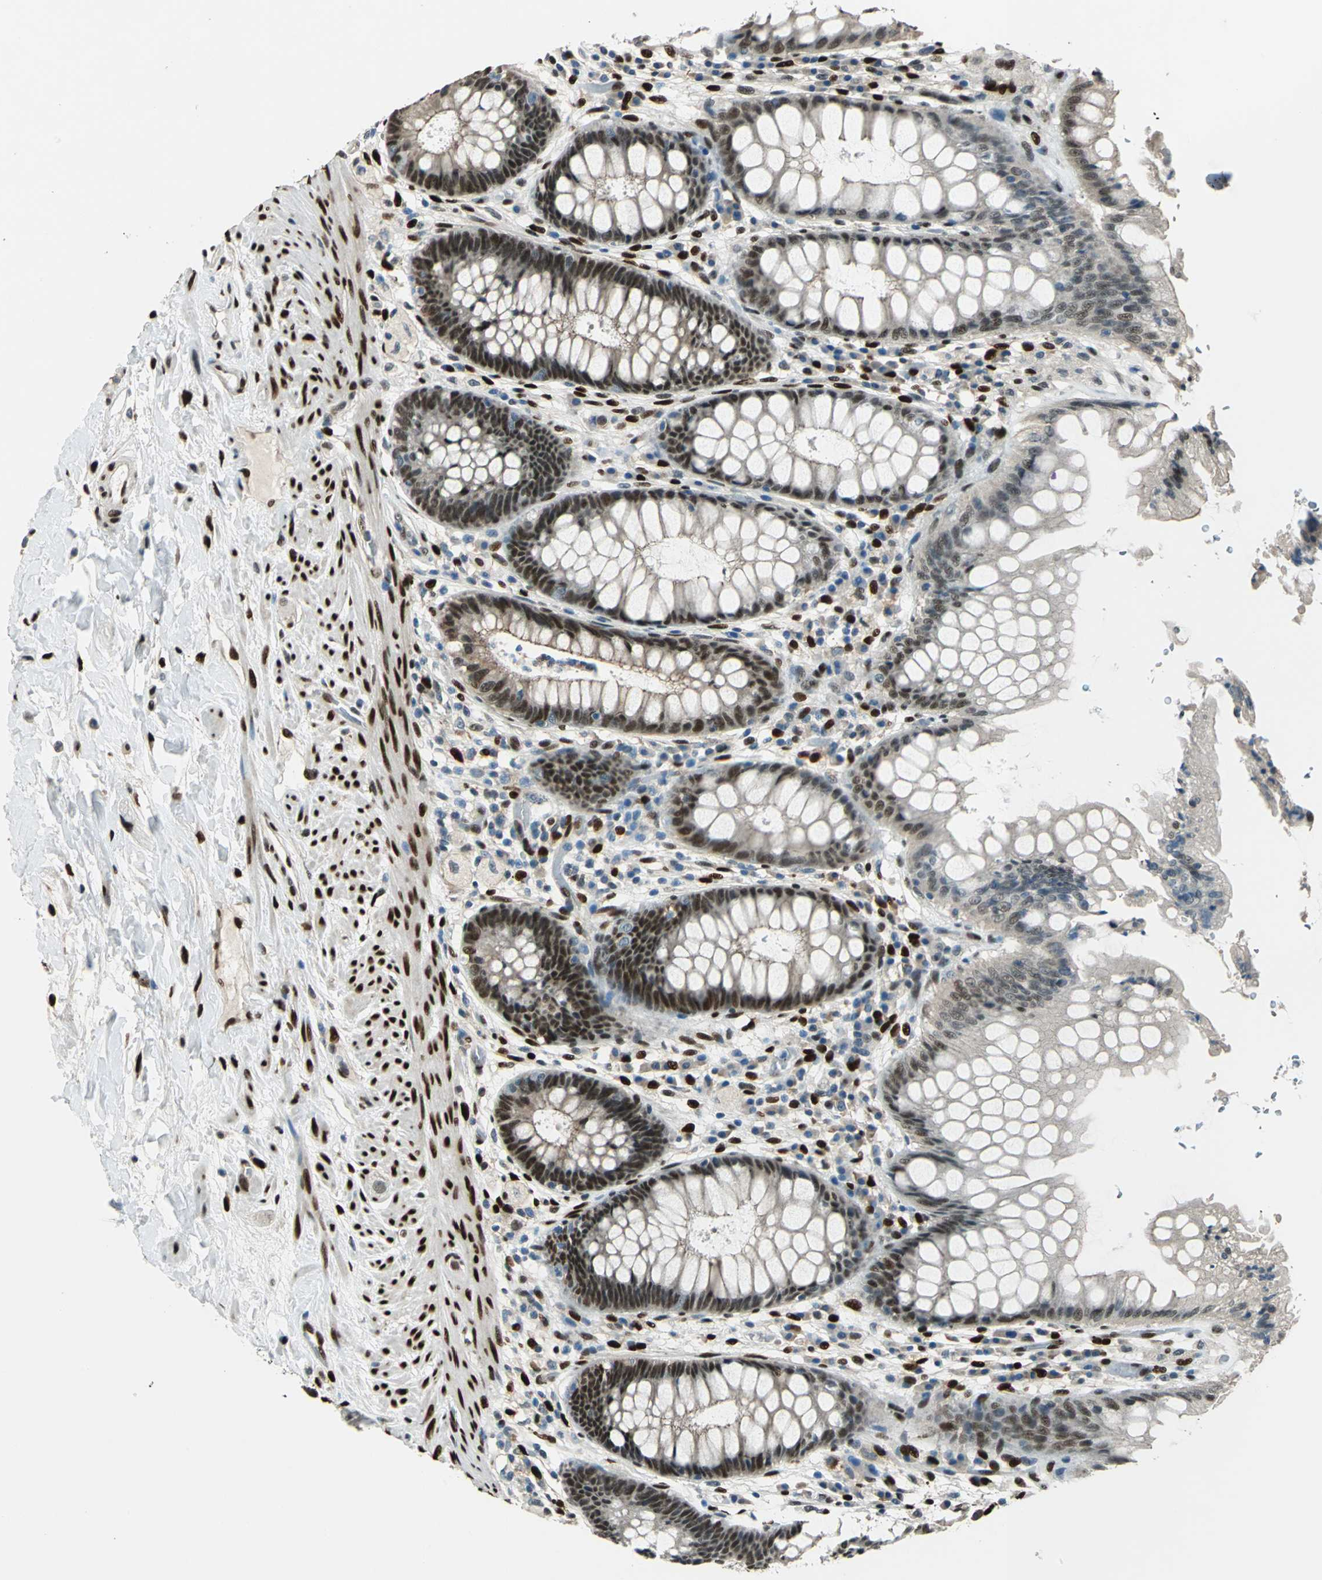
{"staining": {"intensity": "strong", "quantity": ">75%", "location": "nuclear"}, "tissue": "rectum", "cell_type": "Glandular cells", "image_type": "normal", "snomed": [{"axis": "morphology", "description": "Normal tissue, NOS"}, {"axis": "topography", "description": "Rectum"}], "caption": "Immunohistochemistry (IHC) (DAB (3,3'-diaminobenzidine)) staining of normal rectum shows strong nuclear protein staining in approximately >75% of glandular cells.", "gene": "NFIA", "patient": {"sex": "female", "age": 46}}